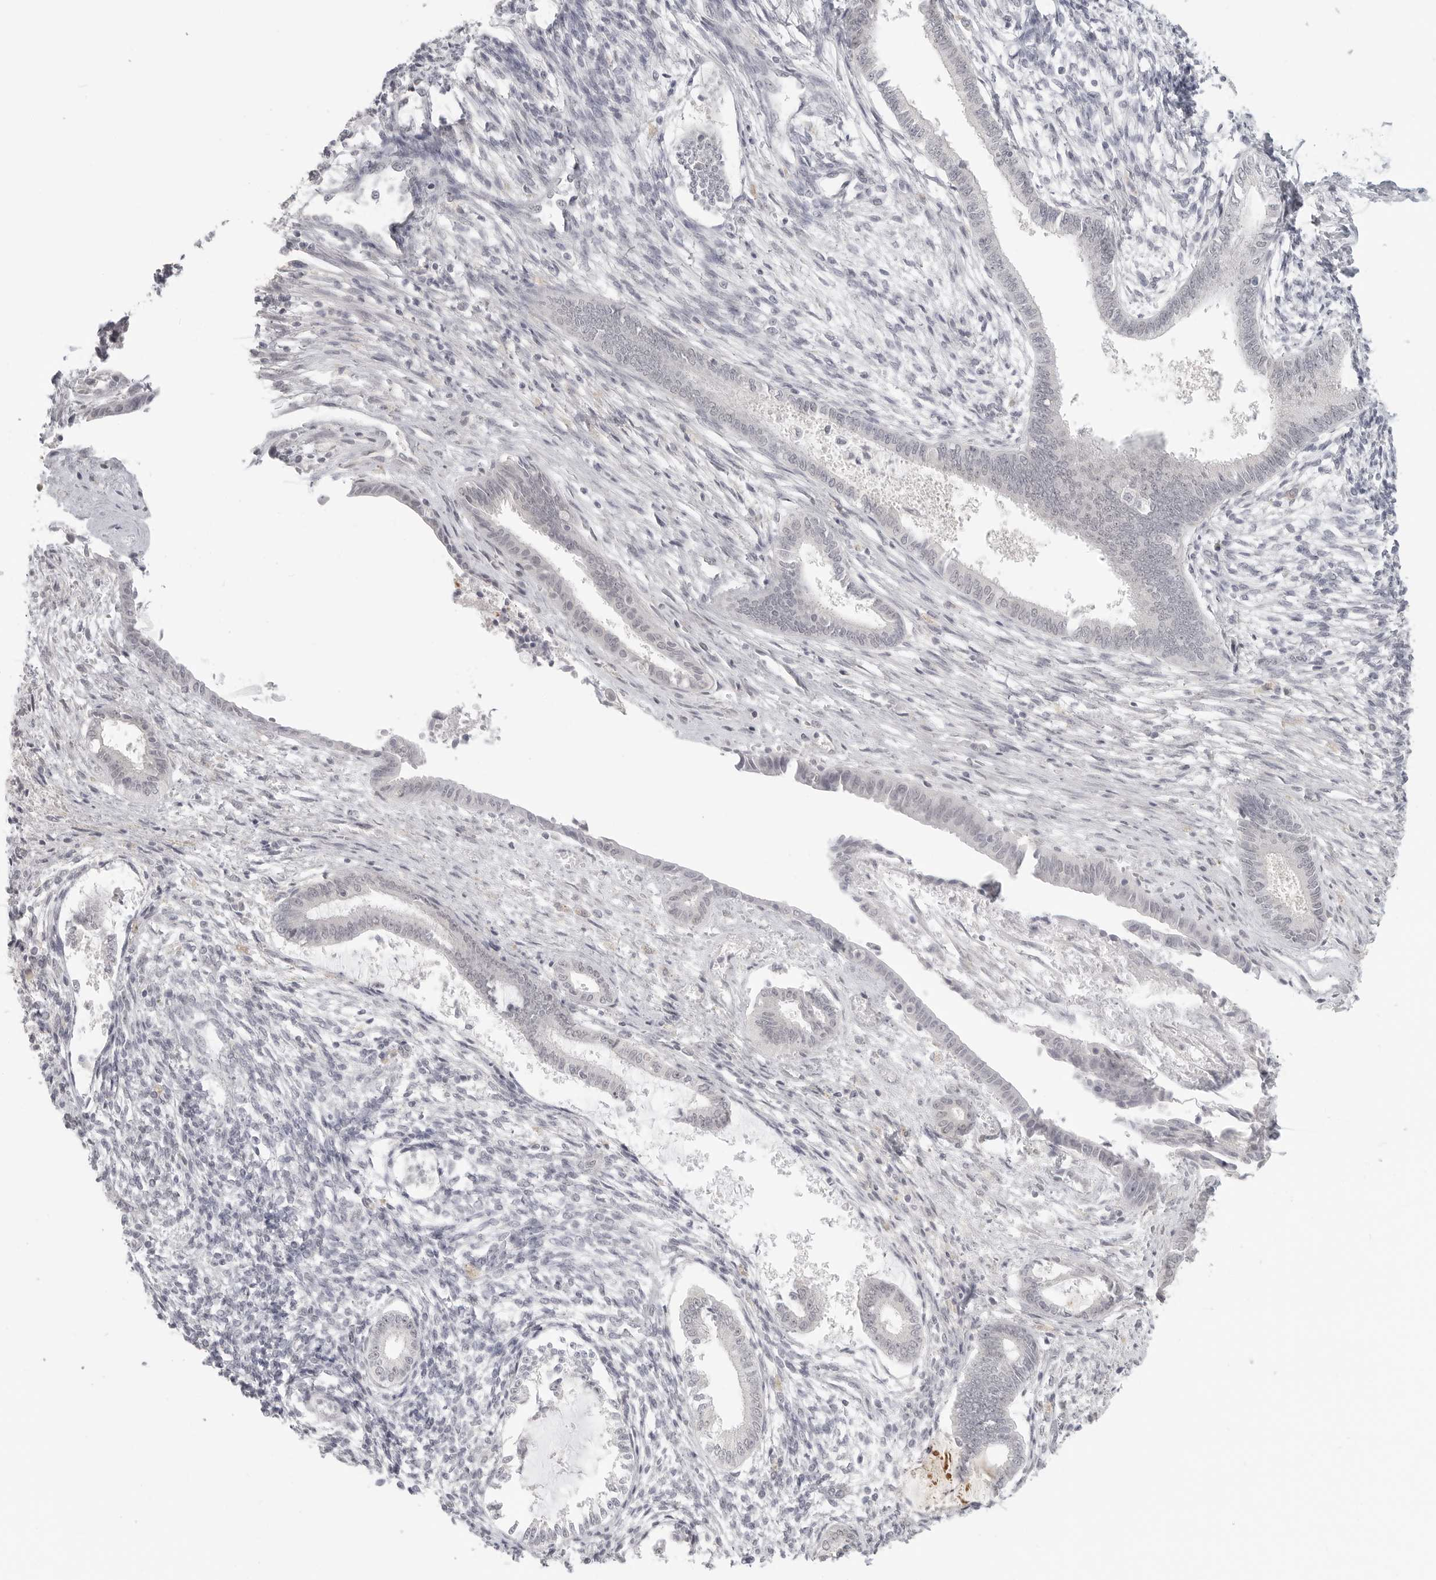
{"staining": {"intensity": "negative", "quantity": "none", "location": "none"}, "tissue": "endometrium", "cell_type": "Cells in endometrial stroma", "image_type": "normal", "snomed": [{"axis": "morphology", "description": "Normal tissue, NOS"}, {"axis": "topography", "description": "Endometrium"}], "caption": "Immunohistochemical staining of benign human endometrium shows no significant staining in cells in endometrial stroma.", "gene": "KLK11", "patient": {"sex": "female", "age": 56}}